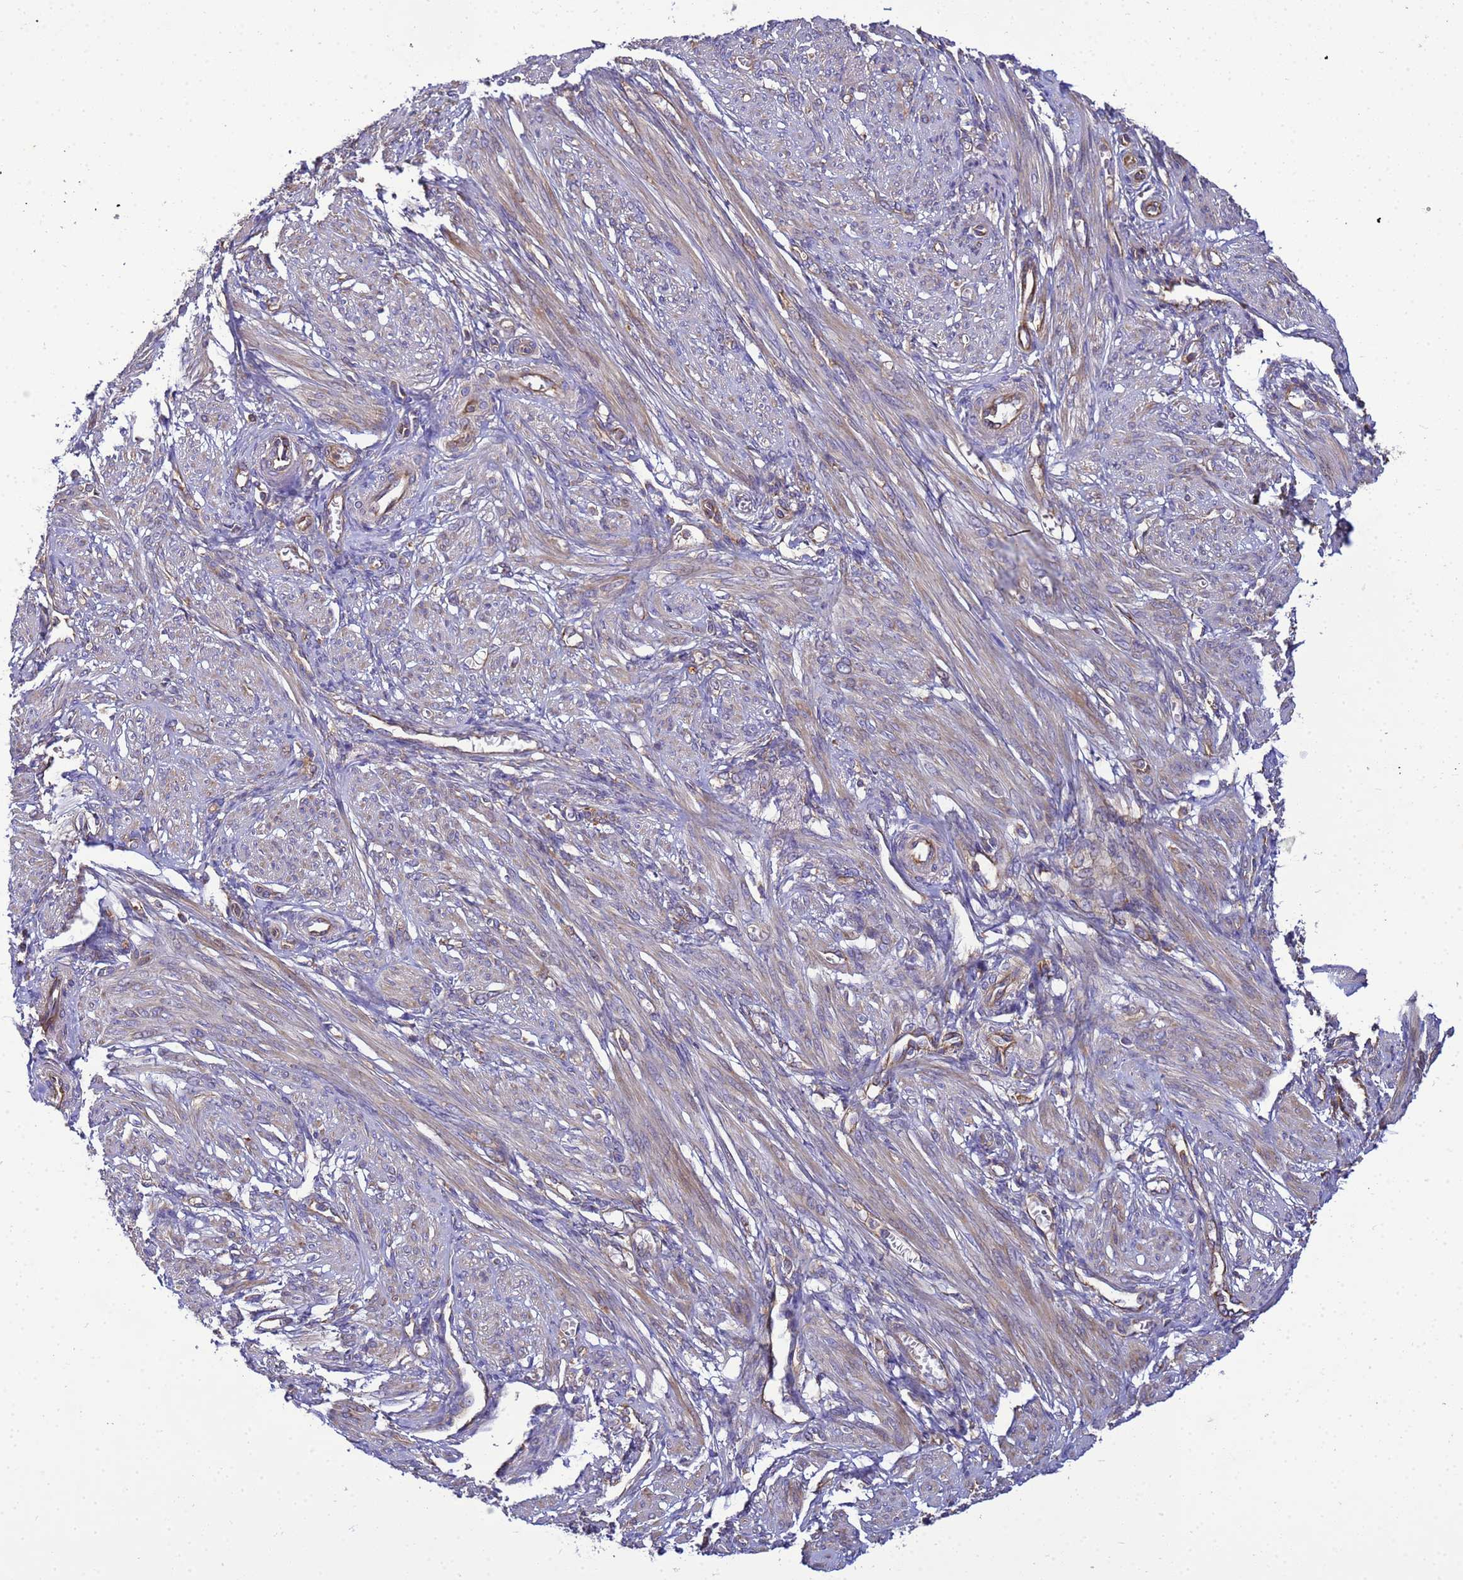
{"staining": {"intensity": "moderate", "quantity": "25%-75%", "location": "cytoplasmic/membranous"}, "tissue": "smooth muscle", "cell_type": "Smooth muscle cells", "image_type": "normal", "snomed": [{"axis": "morphology", "description": "Normal tissue, NOS"}, {"axis": "topography", "description": "Smooth muscle"}], "caption": "Smooth muscle cells demonstrate medium levels of moderate cytoplasmic/membranous positivity in approximately 25%-75% of cells in benign smooth muscle.", "gene": "BECN1", "patient": {"sex": "female", "age": 39}}